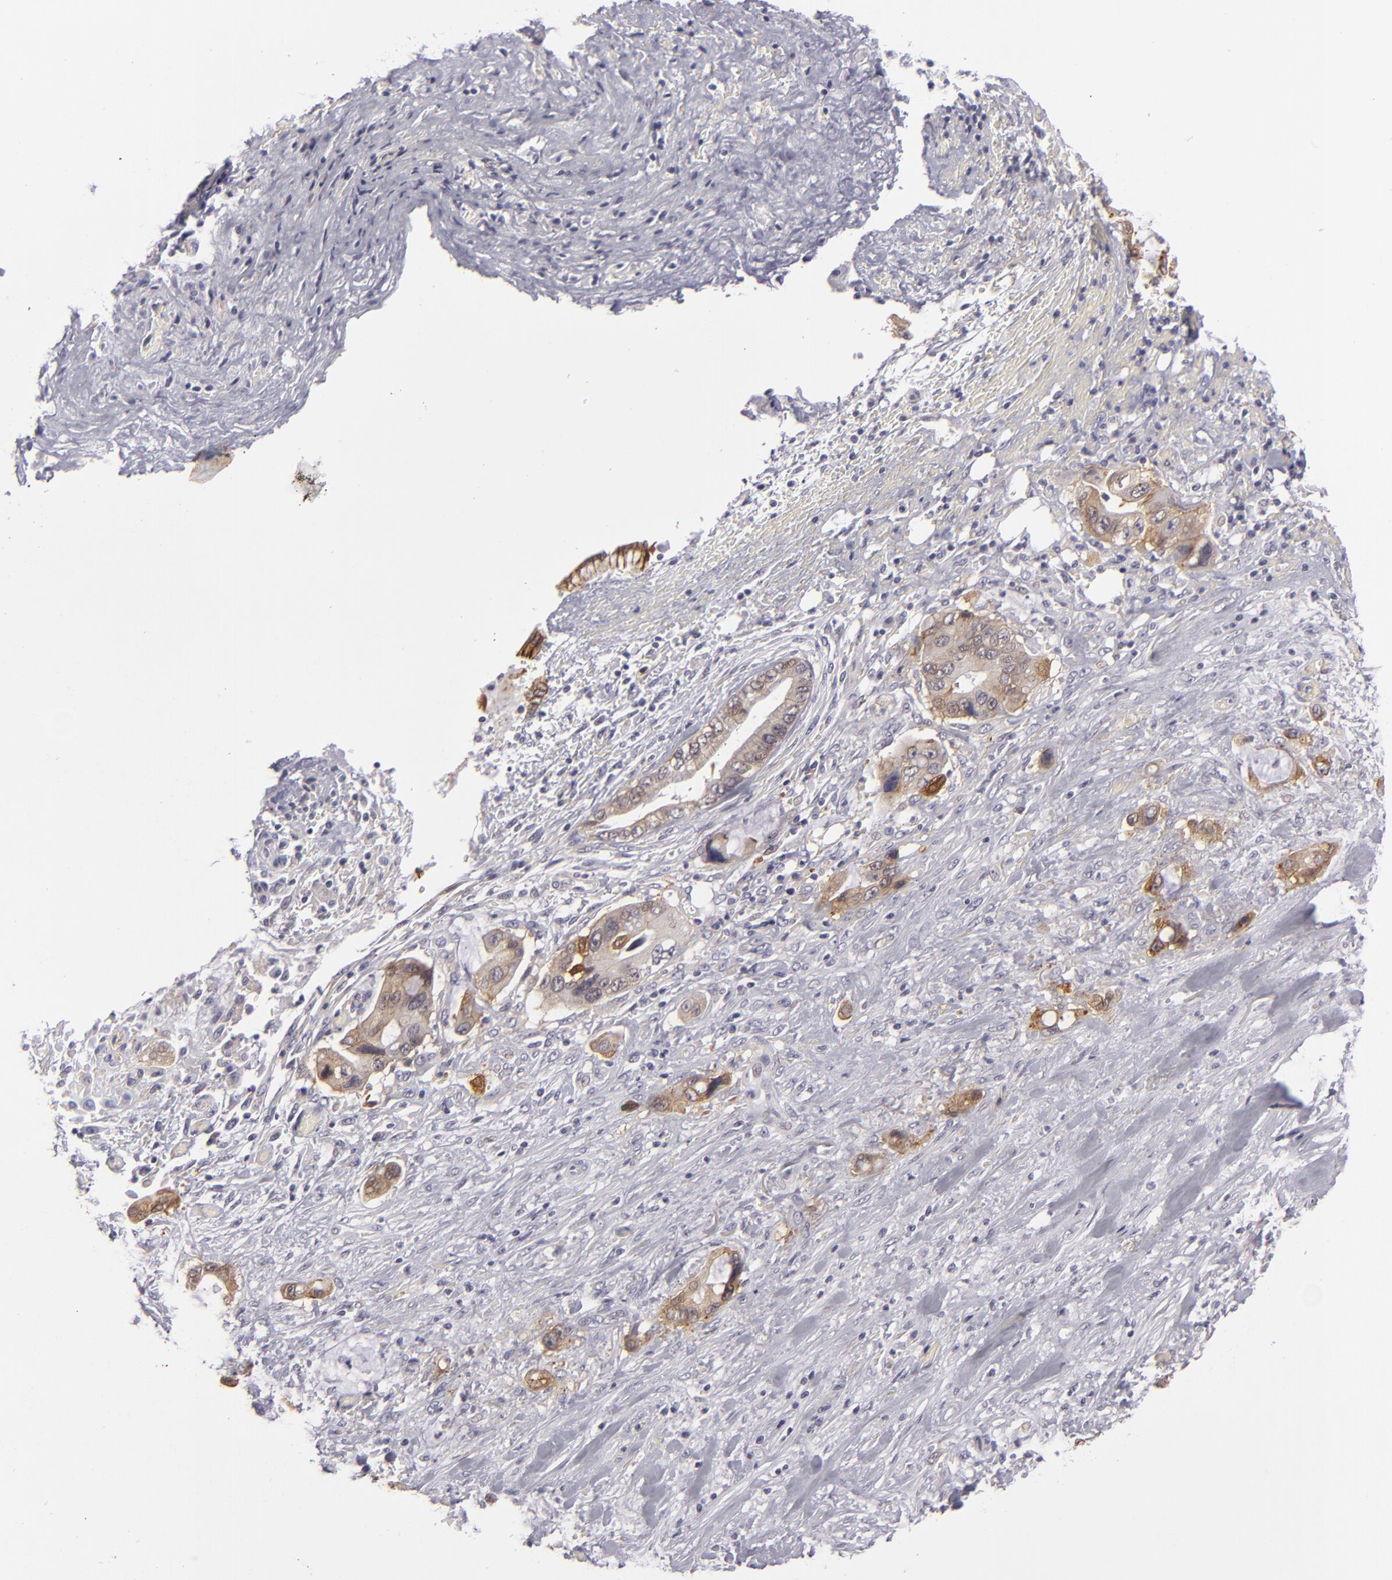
{"staining": {"intensity": "weak", "quantity": "25%-75%", "location": "cytoplasmic/membranous"}, "tissue": "pancreatic cancer", "cell_type": "Tumor cells", "image_type": "cancer", "snomed": [{"axis": "morphology", "description": "Adenocarcinoma, NOS"}, {"axis": "topography", "description": "Pancreas"}, {"axis": "topography", "description": "Stomach, upper"}], "caption": "Weak cytoplasmic/membranous positivity is appreciated in approximately 25%-75% of tumor cells in pancreatic cancer (adenocarcinoma).", "gene": "JUP", "patient": {"sex": "male", "age": 77}}